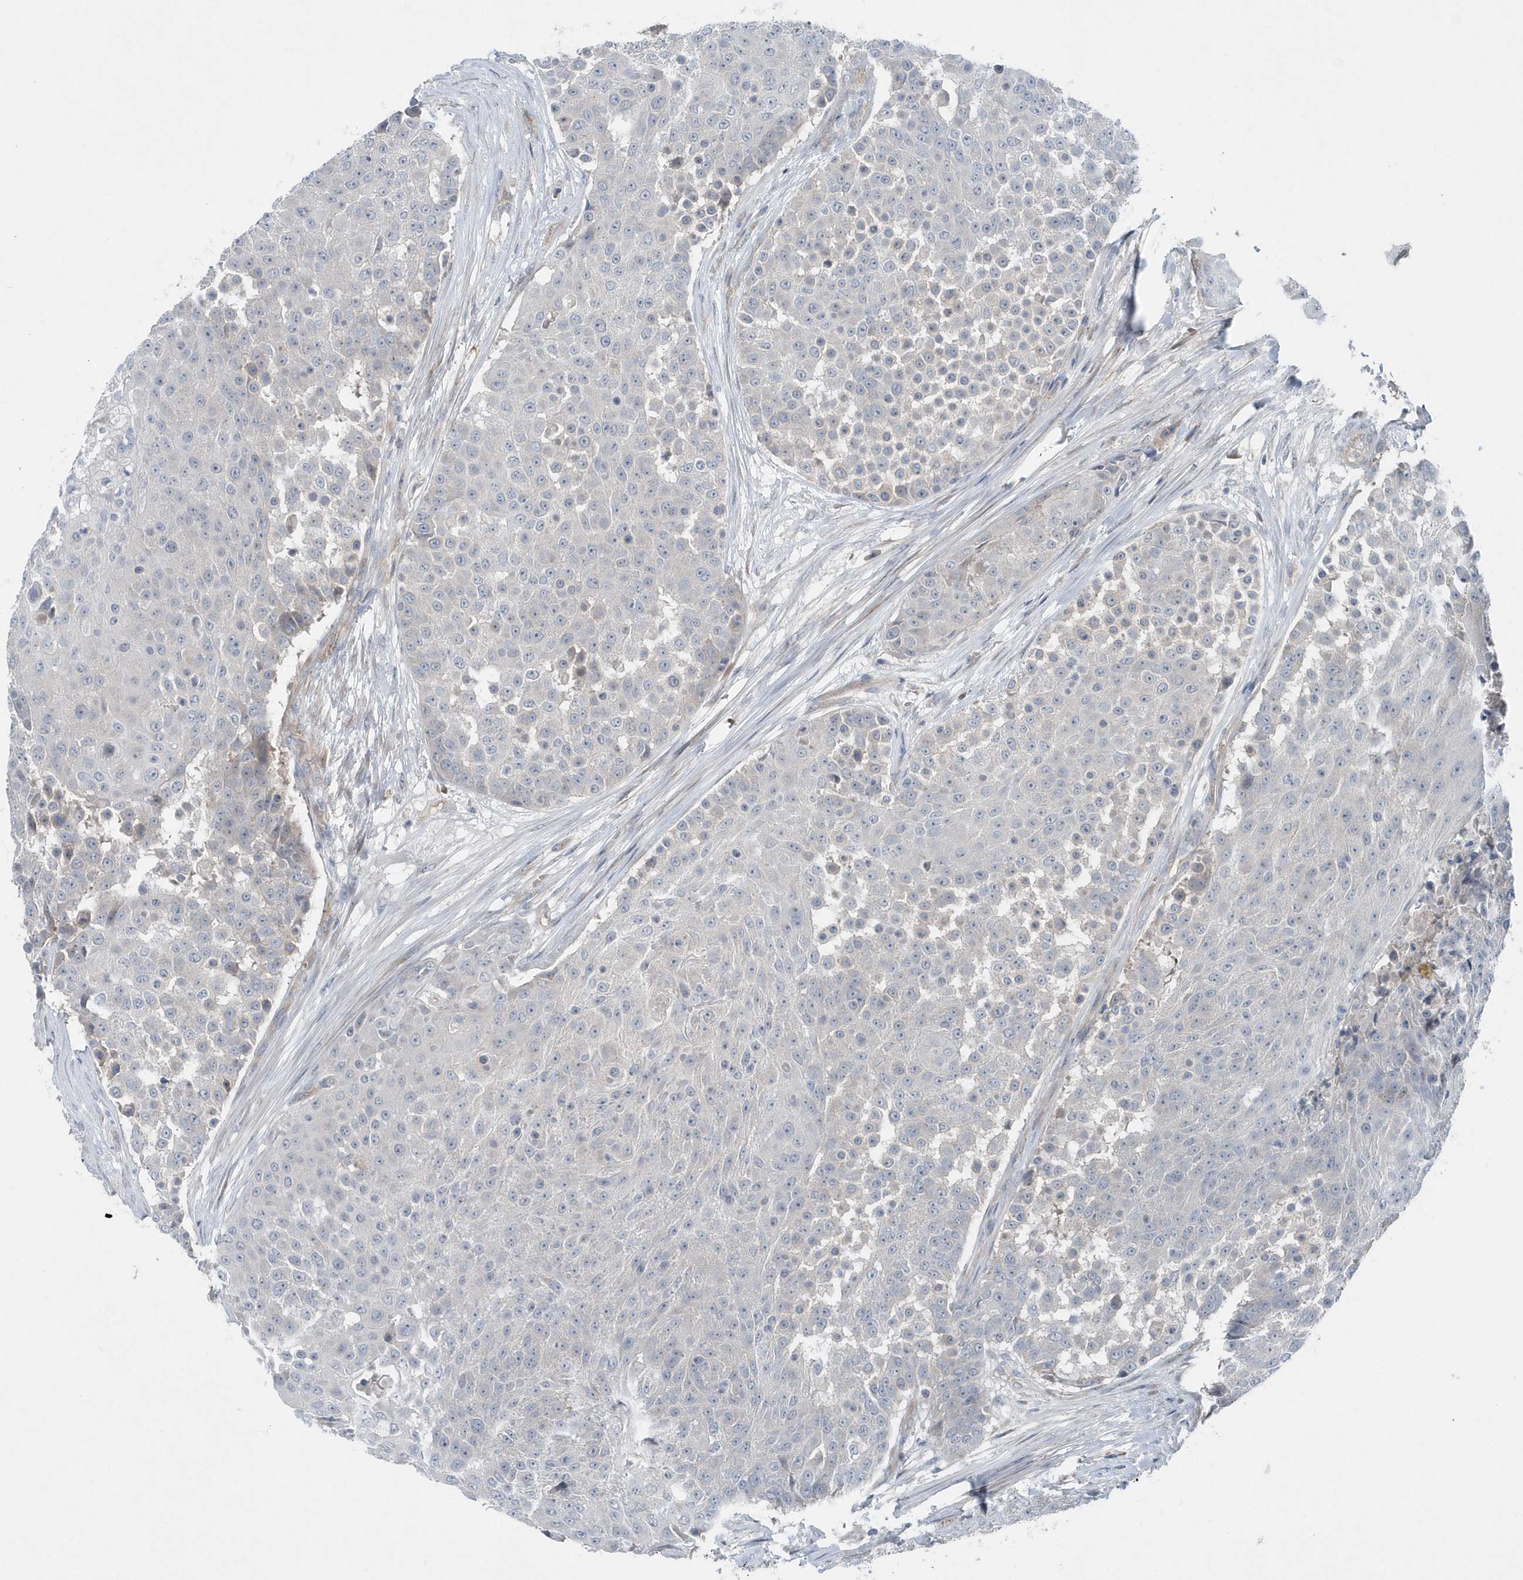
{"staining": {"intensity": "negative", "quantity": "none", "location": "none"}, "tissue": "urothelial cancer", "cell_type": "Tumor cells", "image_type": "cancer", "snomed": [{"axis": "morphology", "description": "Urothelial carcinoma, High grade"}, {"axis": "topography", "description": "Urinary bladder"}], "caption": "Tumor cells show no significant protein positivity in urothelial carcinoma (high-grade).", "gene": "MCC", "patient": {"sex": "female", "age": 63}}